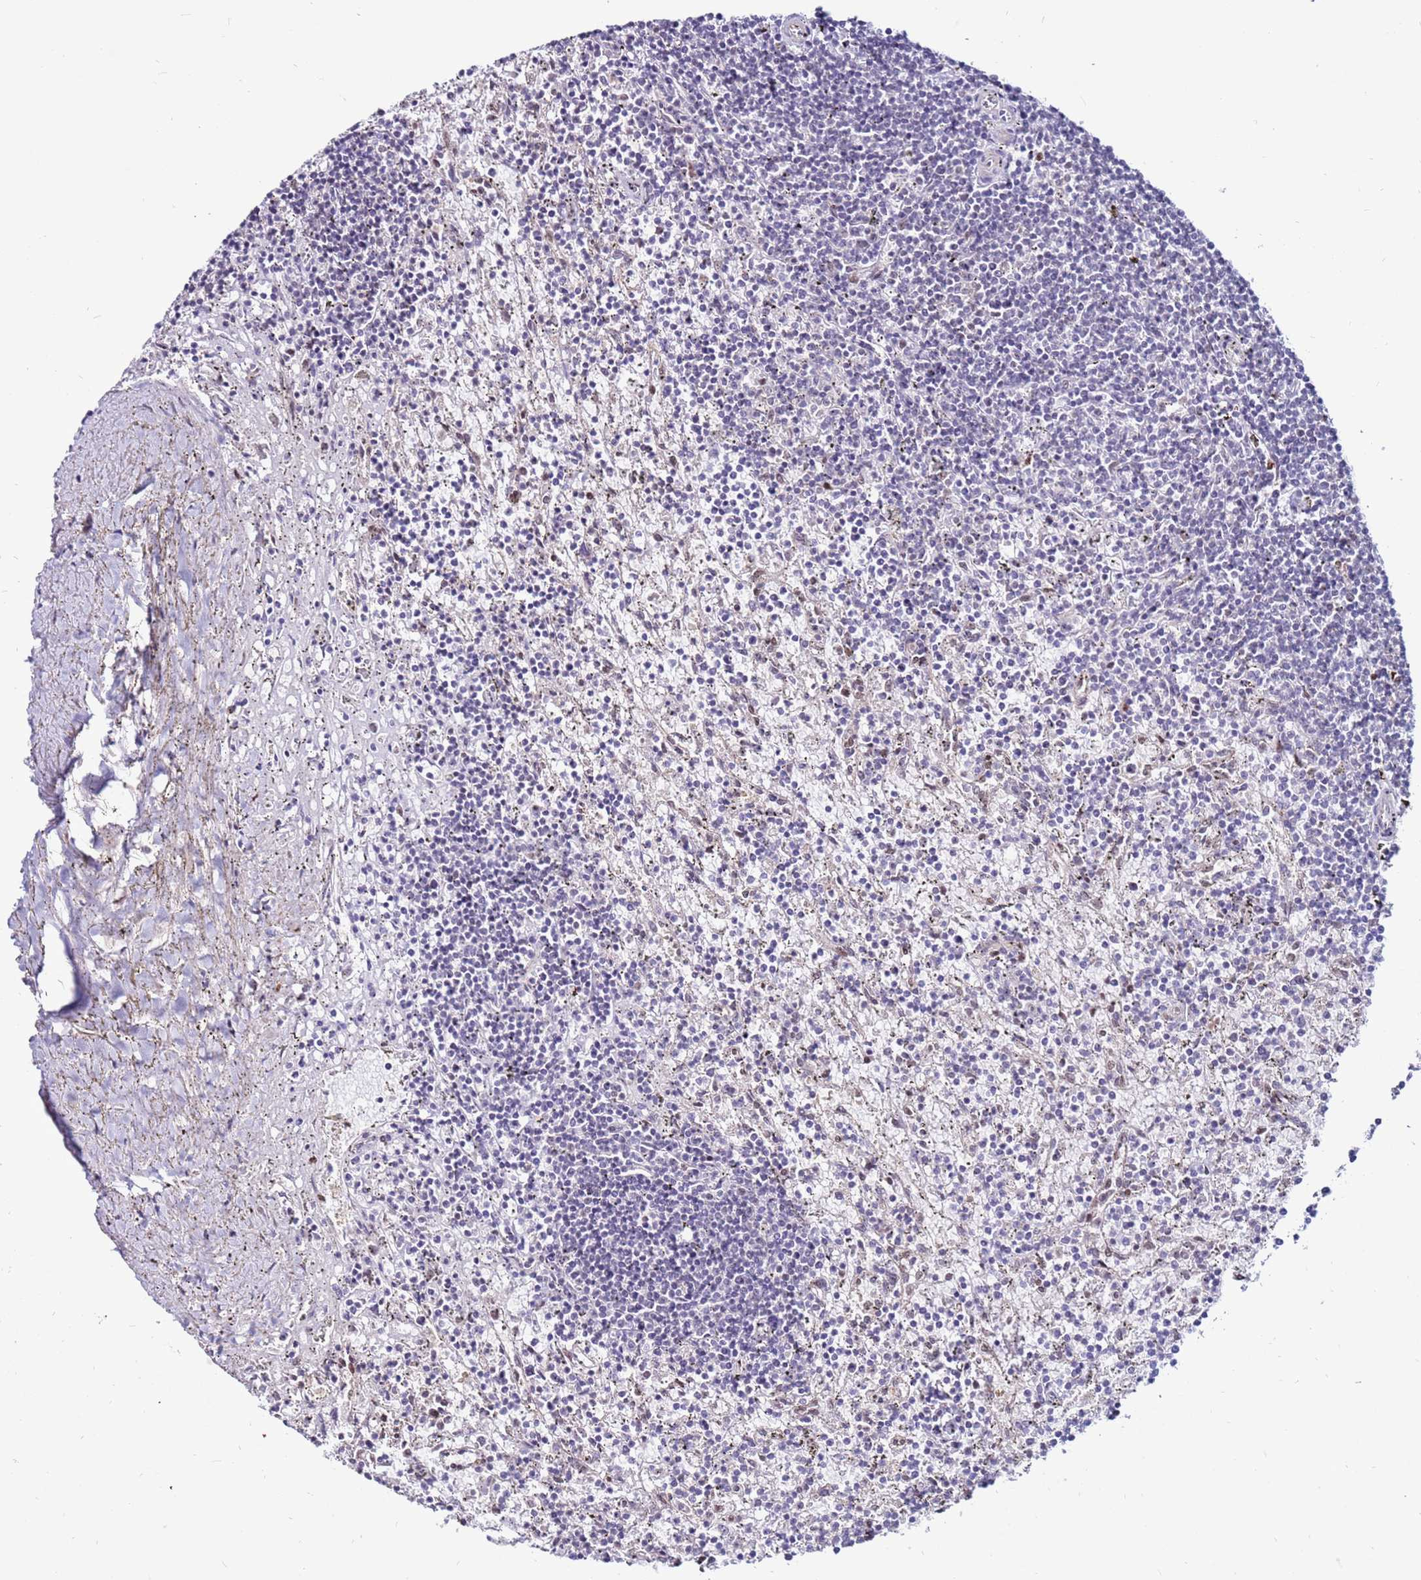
{"staining": {"intensity": "negative", "quantity": "none", "location": "none"}, "tissue": "lymphoma", "cell_type": "Tumor cells", "image_type": "cancer", "snomed": [{"axis": "morphology", "description": "Malignant lymphoma, non-Hodgkin's type, Low grade"}, {"axis": "topography", "description": "Spleen"}], "caption": "Immunohistochemistry (IHC) photomicrograph of neoplastic tissue: human lymphoma stained with DAB (3,3'-diaminobenzidine) exhibits no significant protein staining in tumor cells.", "gene": "KPNA4", "patient": {"sex": "male", "age": 76}}